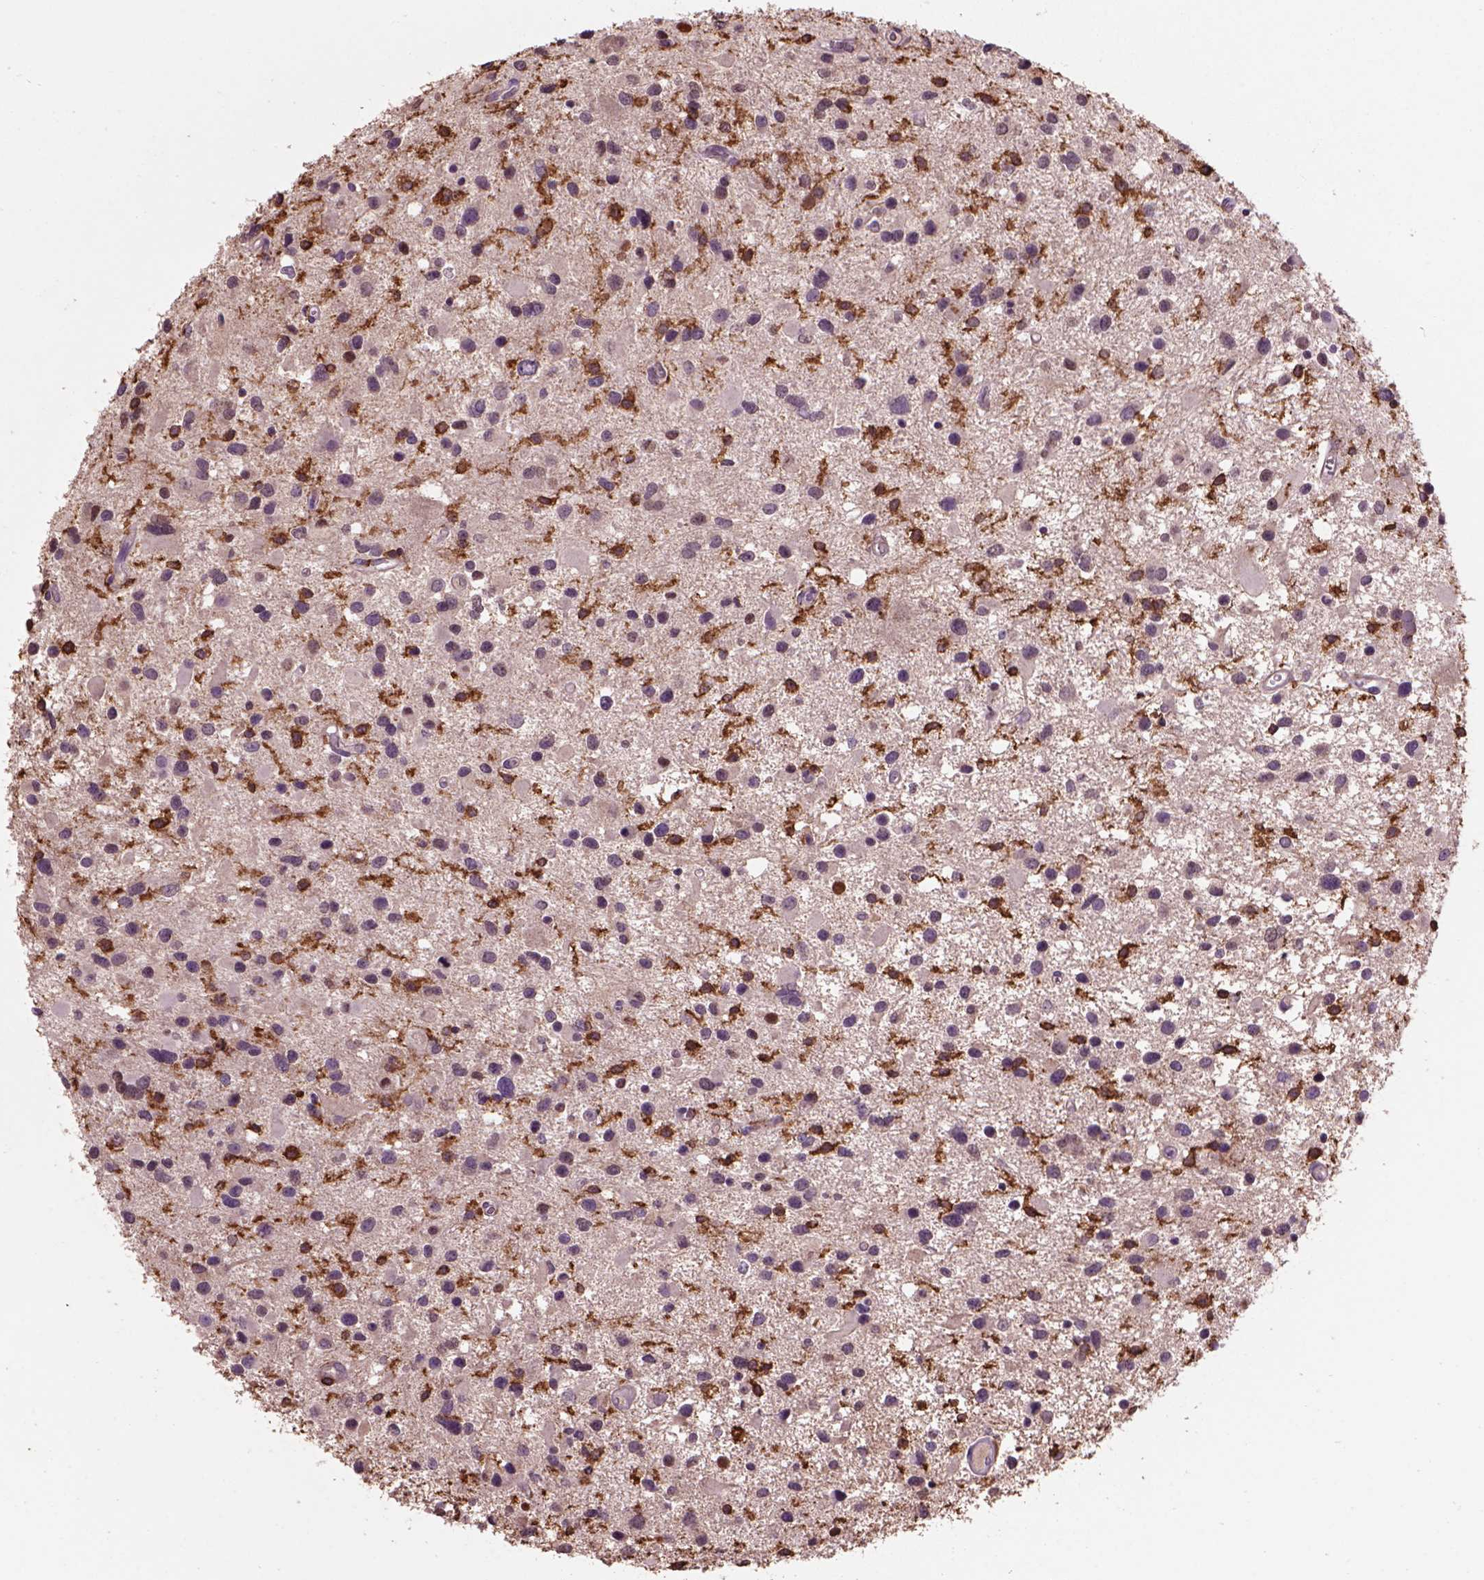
{"staining": {"intensity": "negative", "quantity": "none", "location": "none"}, "tissue": "glioma", "cell_type": "Tumor cells", "image_type": "cancer", "snomed": [{"axis": "morphology", "description": "Glioma, malignant, Low grade"}, {"axis": "topography", "description": "Brain"}], "caption": "This is an immunohistochemistry image of human glioma. There is no staining in tumor cells.", "gene": "CD14", "patient": {"sex": "female", "age": 32}}